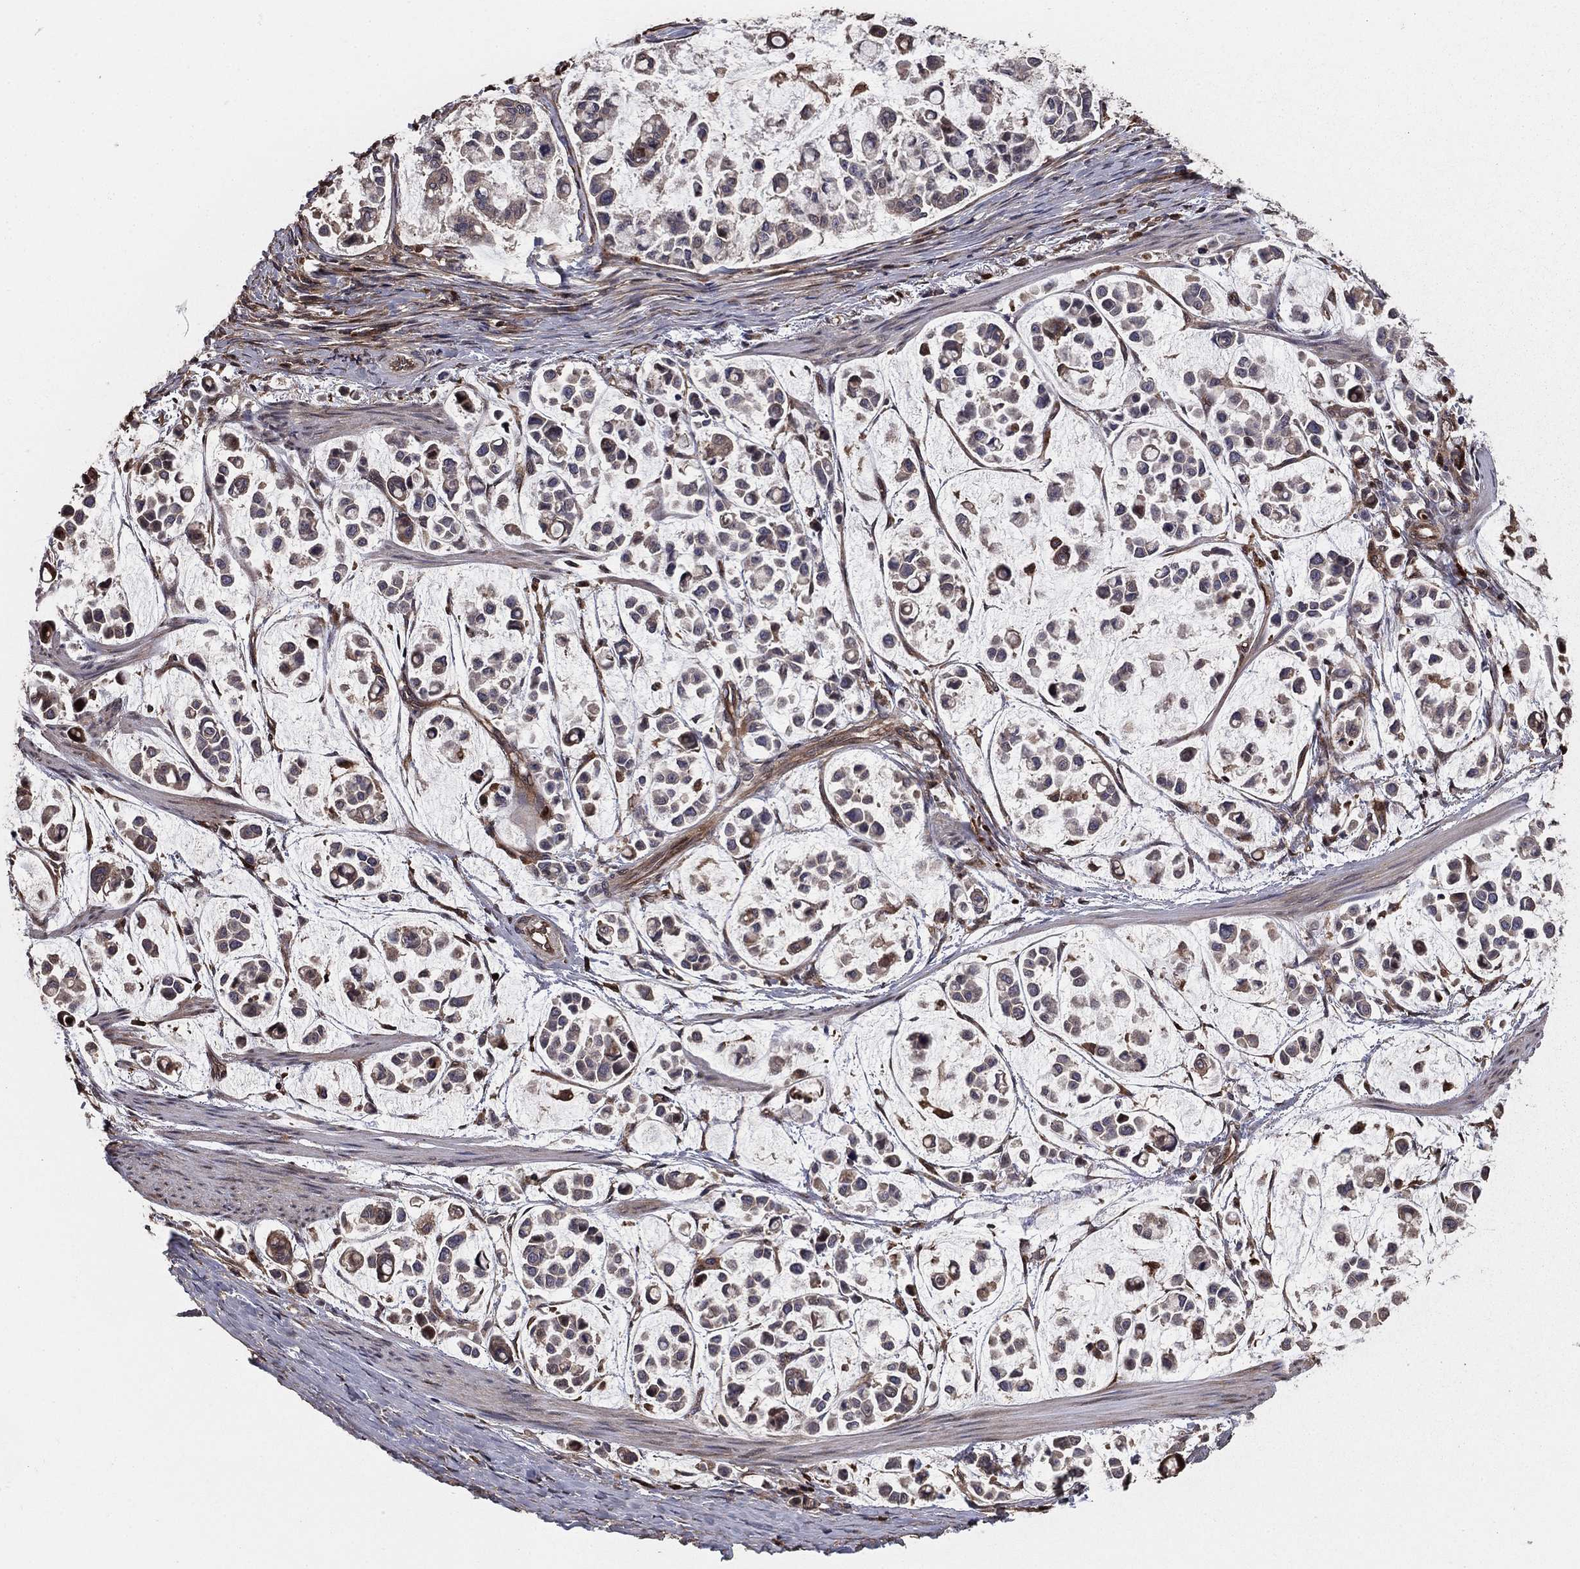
{"staining": {"intensity": "negative", "quantity": "none", "location": "none"}, "tissue": "stomach cancer", "cell_type": "Tumor cells", "image_type": "cancer", "snomed": [{"axis": "morphology", "description": "Adenocarcinoma, NOS"}, {"axis": "topography", "description": "Stomach"}], "caption": "This is a image of immunohistochemistry (IHC) staining of stomach cancer (adenocarcinoma), which shows no expression in tumor cells.", "gene": "GYG1", "patient": {"sex": "male", "age": 82}}